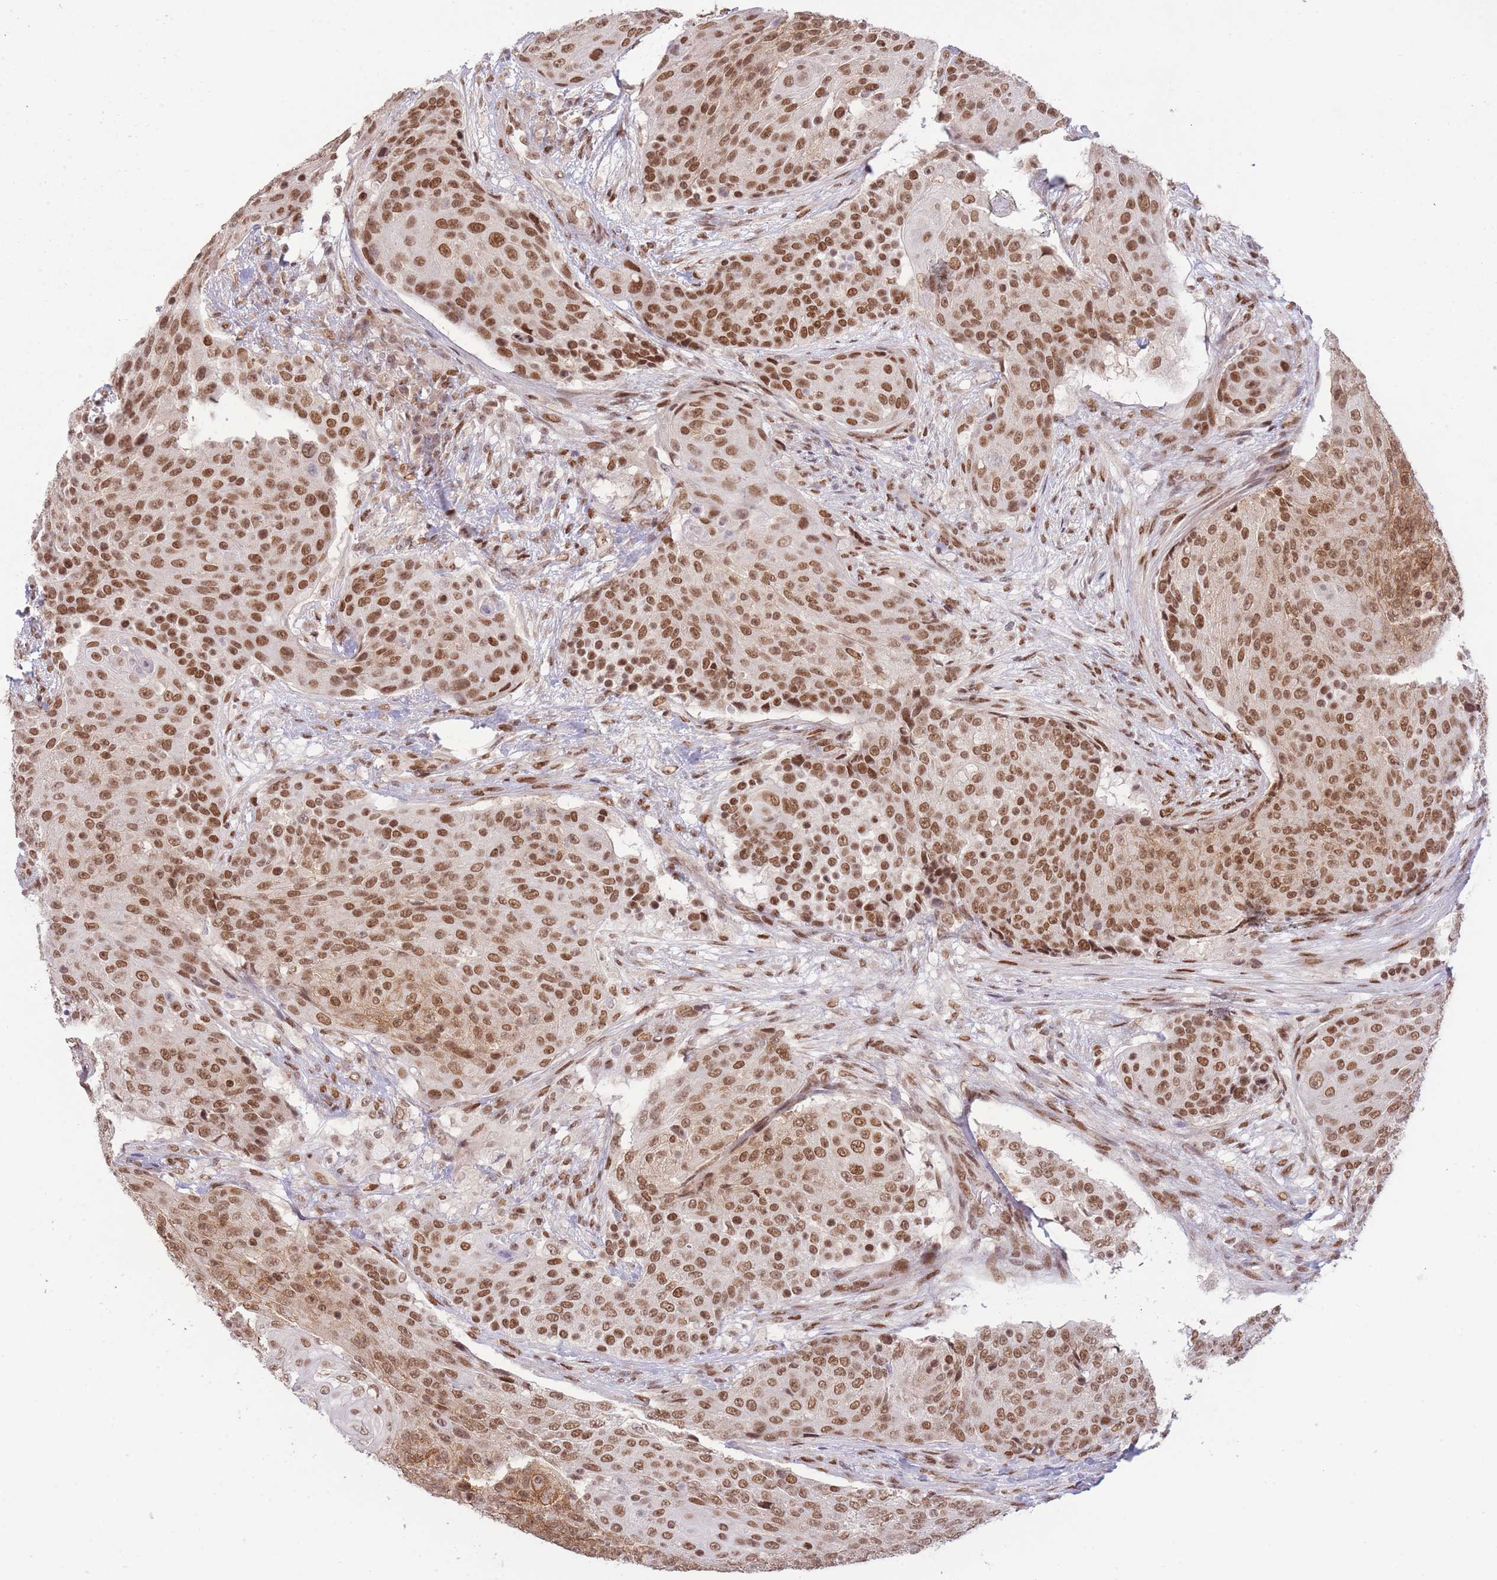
{"staining": {"intensity": "moderate", "quantity": ">75%", "location": "nuclear"}, "tissue": "urothelial cancer", "cell_type": "Tumor cells", "image_type": "cancer", "snomed": [{"axis": "morphology", "description": "Urothelial carcinoma, High grade"}, {"axis": "topography", "description": "Urinary bladder"}], "caption": "There is medium levels of moderate nuclear positivity in tumor cells of high-grade urothelial carcinoma, as demonstrated by immunohistochemical staining (brown color).", "gene": "CARD8", "patient": {"sex": "female", "age": 63}}